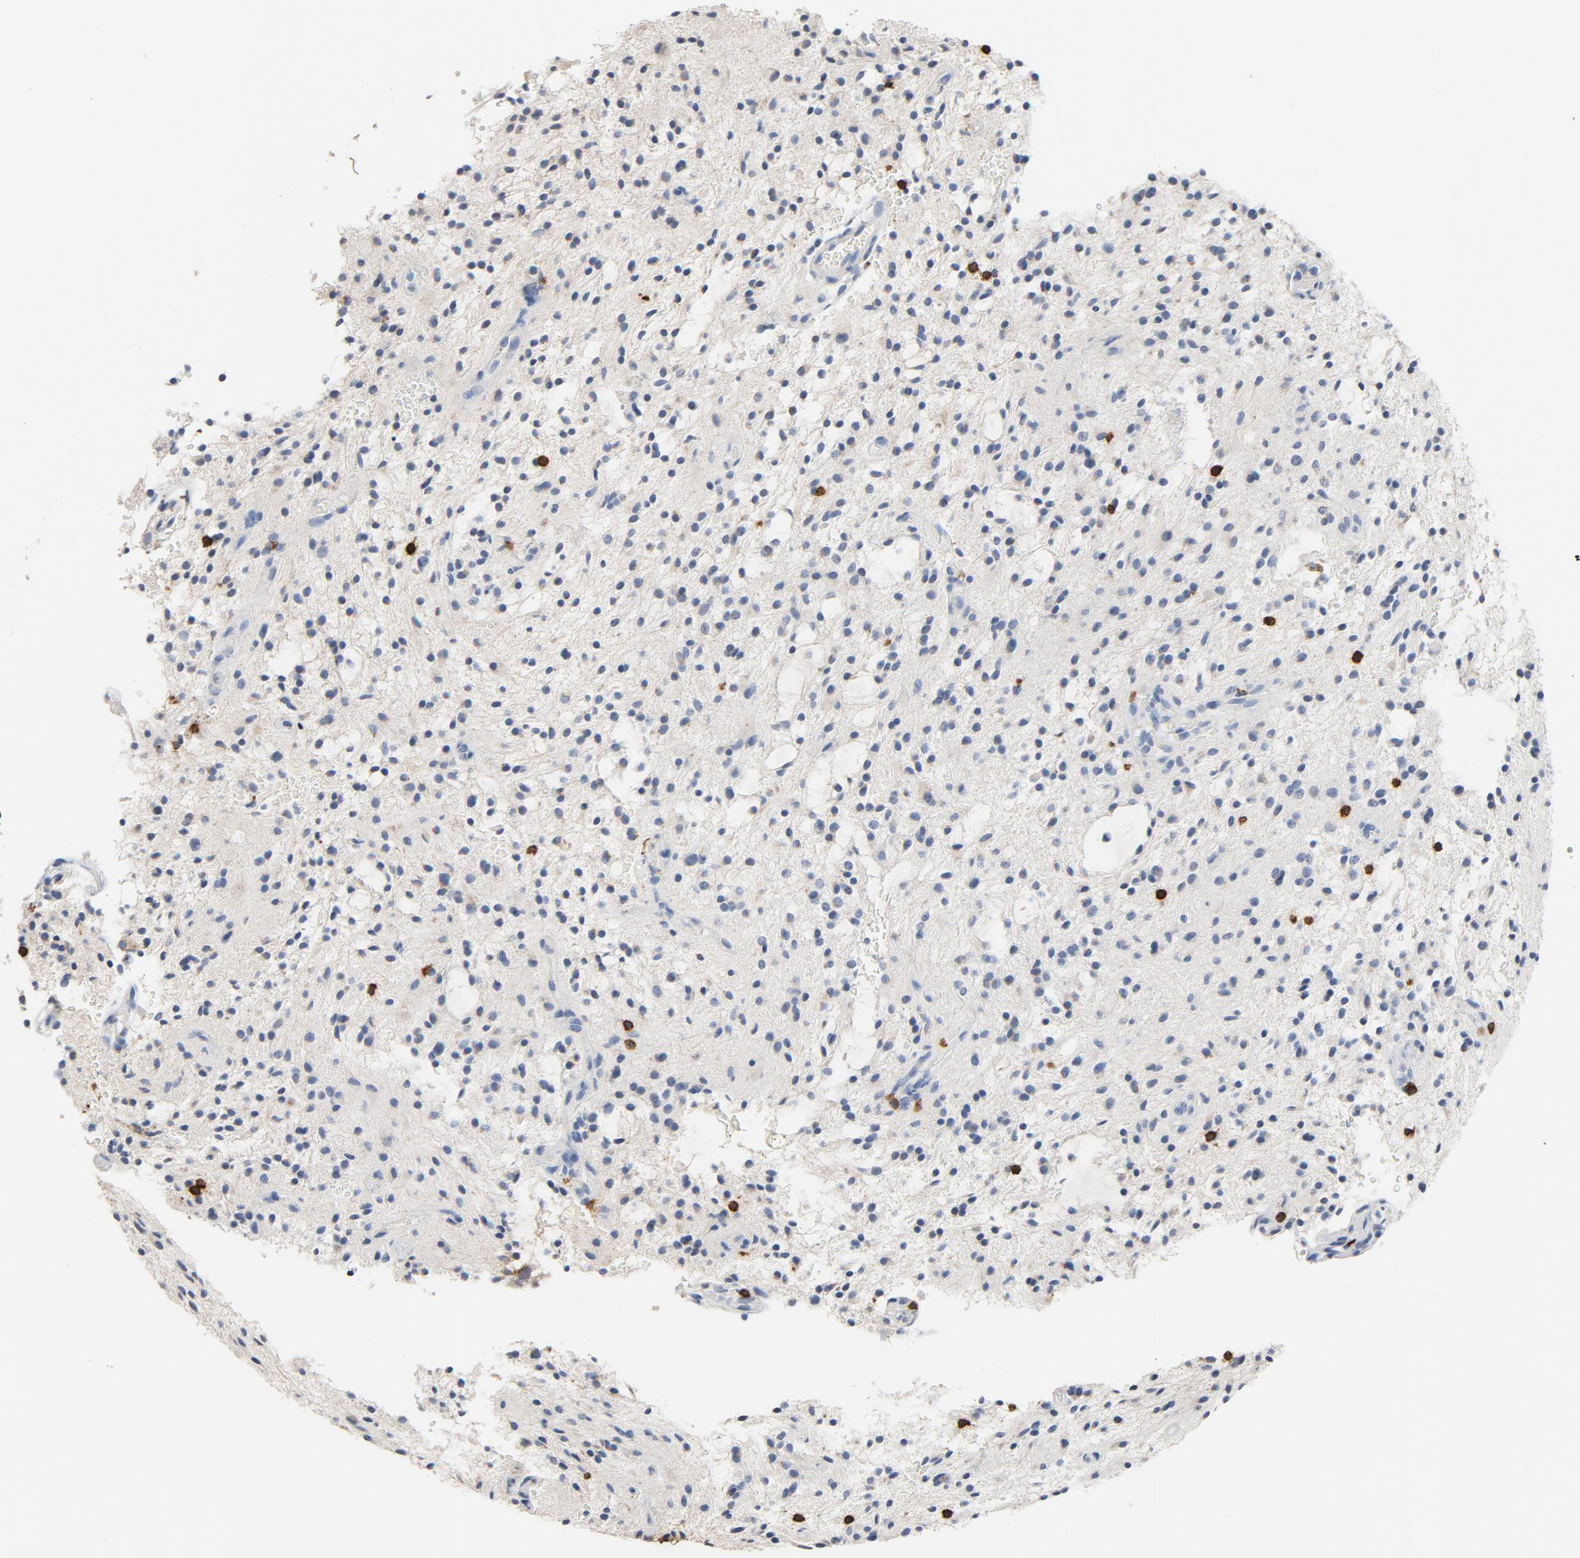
{"staining": {"intensity": "negative", "quantity": "none", "location": "none"}, "tissue": "glioma", "cell_type": "Tumor cells", "image_type": "cancer", "snomed": [{"axis": "morphology", "description": "Glioma, malignant, NOS"}, {"axis": "topography", "description": "Cerebellum"}], "caption": "The IHC image has no significant positivity in tumor cells of glioma tissue. (Stains: DAB immunohistochemistry with hematoxylin counter stain, Microscopy: brightfield microscopy at high magnification).", "gene": "CD247", "patient": {"sex": "female", "age": 10}}